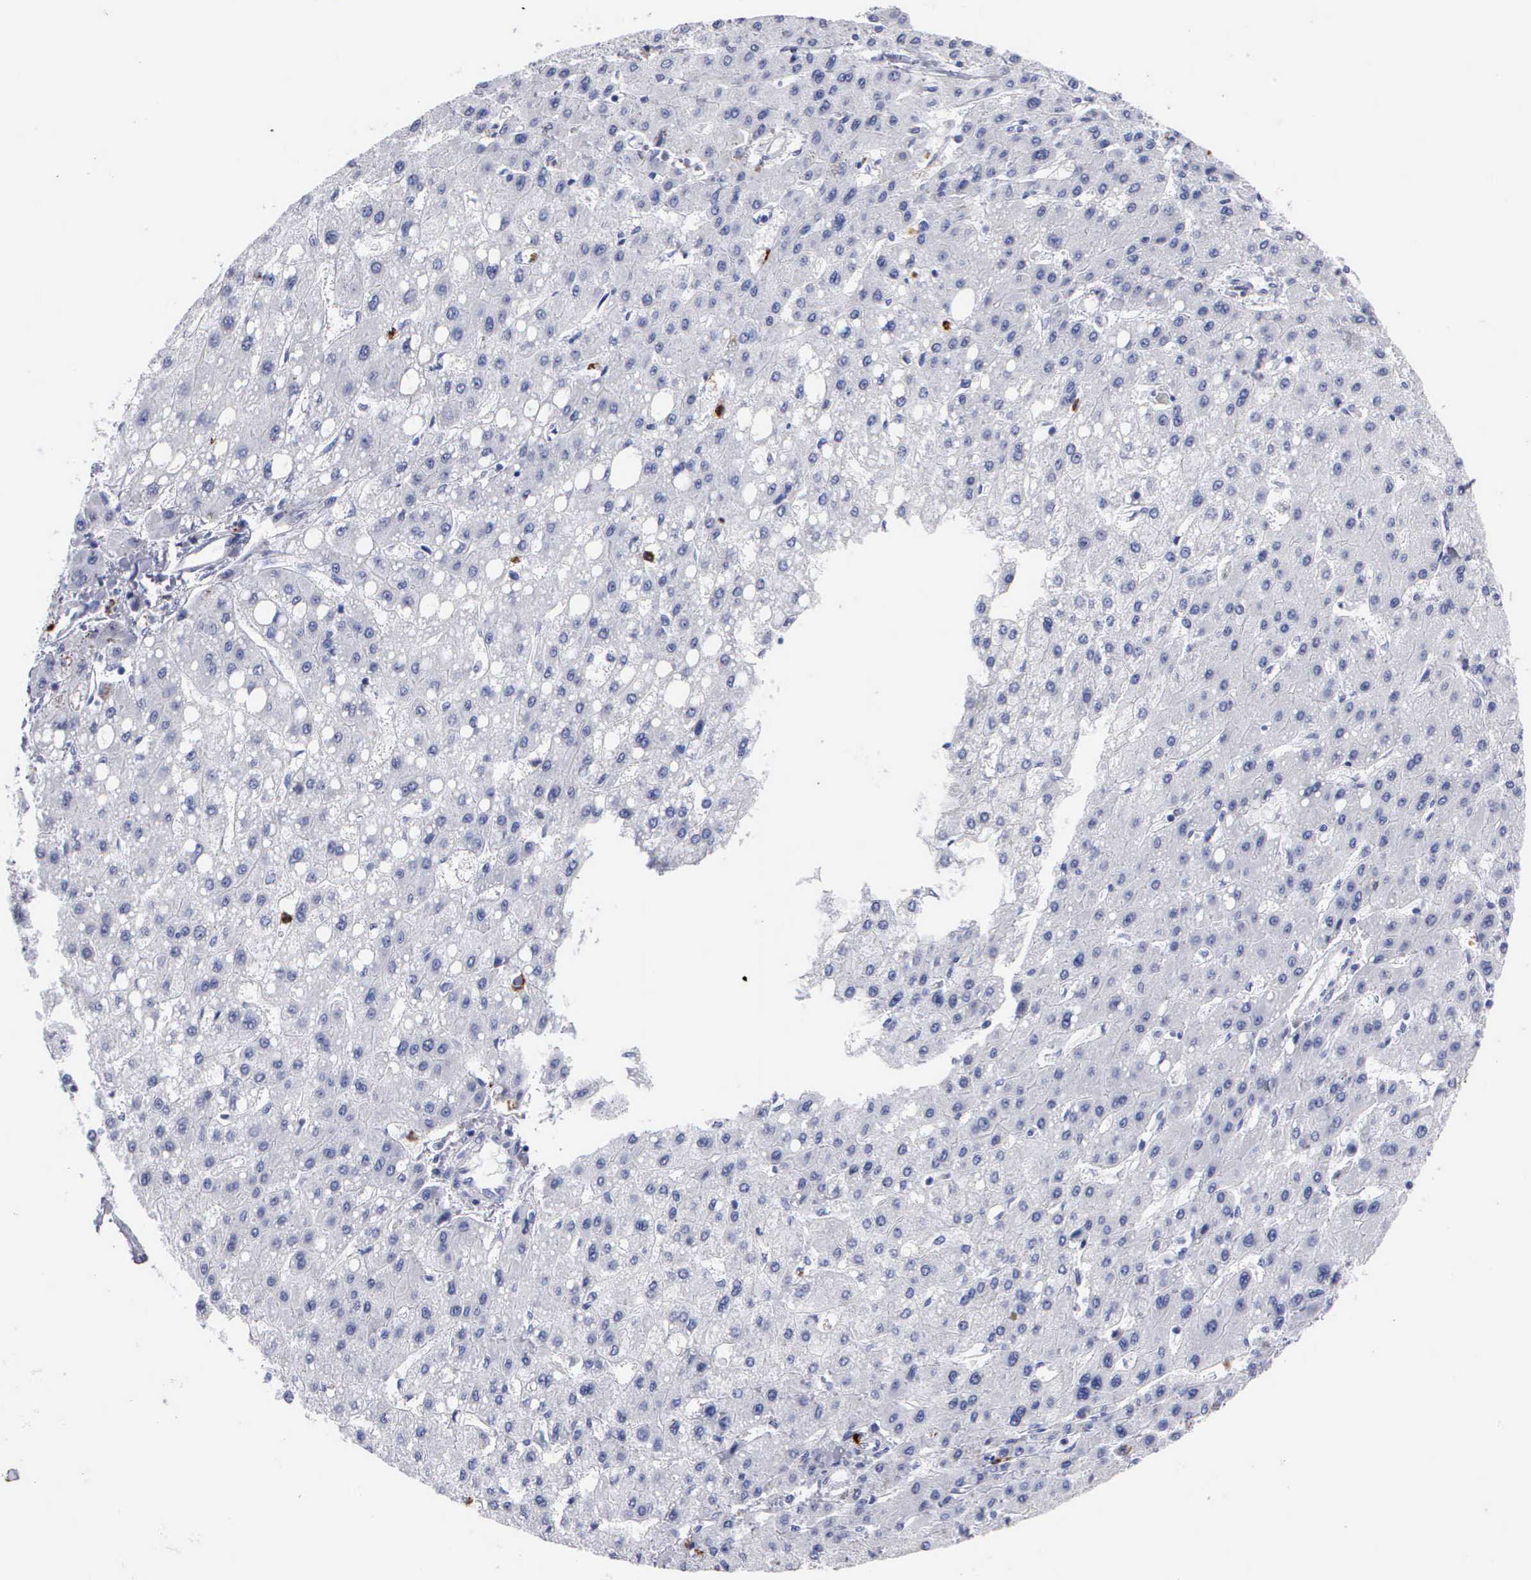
{"staining": {"intensity": "negative", "quantity": "none", "location": "none"}, "tissue": "liver cancer", "cell_type": "Tumor cells", "image_type": "cancer", "snomed": [{"axis": "morphology", "description": "Carcinoma, Hepatocellular, NOS"}, {"axis": "topography", "description": "Liver"}], "caption": "The micrograph demonstrates no significant positivity in tumor cells of liver cancer.", "gene": "CTSG", "patient": {"sex": "female", "age": 52}}